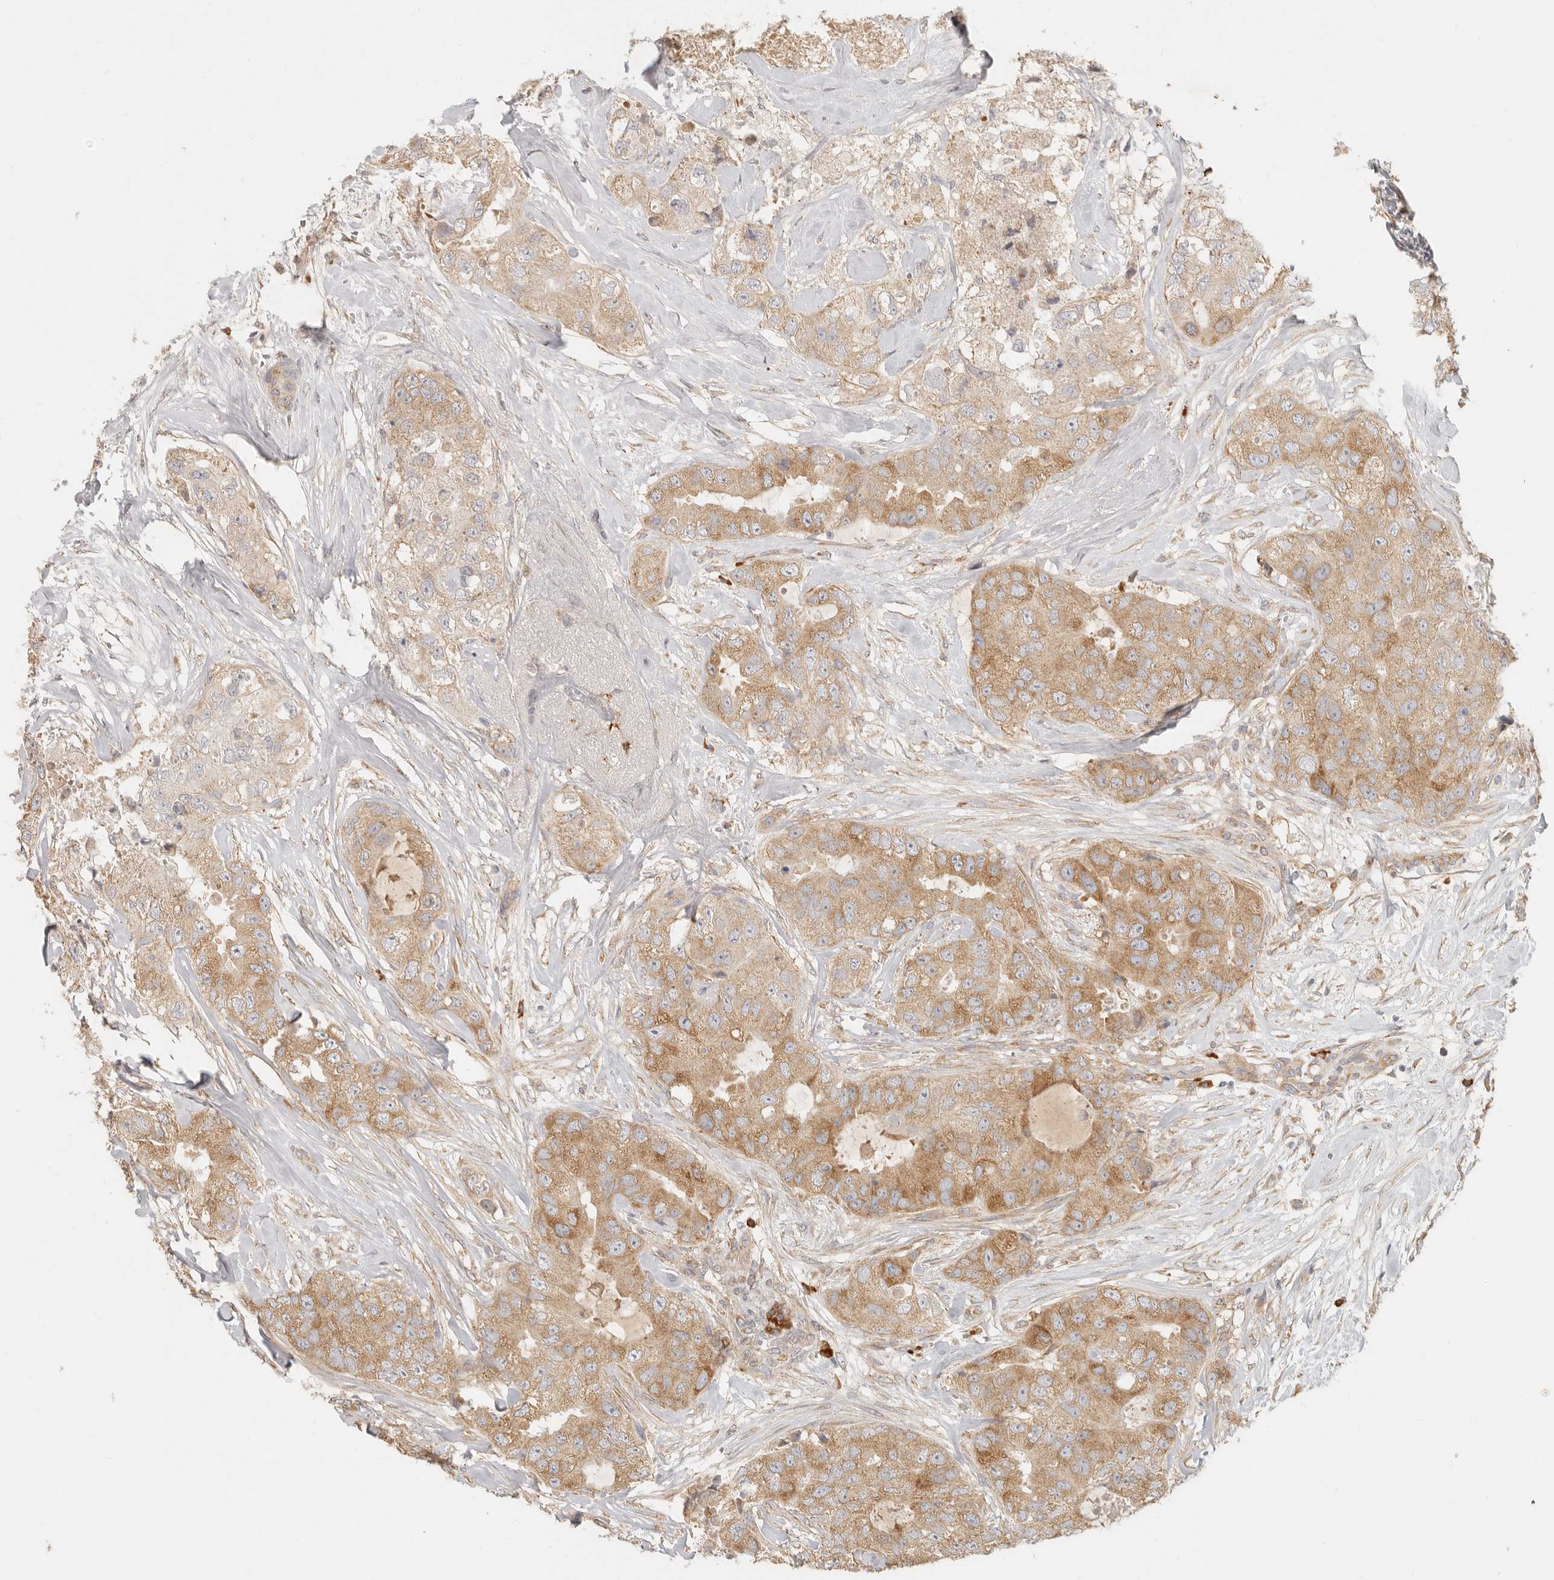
{"staining": {"intensity": "moderate", "quantity": ">75%", "location": "cytoplasmic/membranous"}, "tissue": "breast cancer", "cell_type": "Tumor cells", "image_type": "cancer", "snomed": [{"axis": "morphology", "description": "Duct carcinoma"}, {"axis": "topography", "description": "Breast"}], "caption": "Brown immunohistochemical staining in breast invasive ductal carcinoma reveals moderate cytoplasmic/membranous positivity in approximately >75% of tumor cells. (DAB IHC with brightfield microscopy, high magnification).", "gene": "PABPC4", "patient": {"sex": "female", "age": 62}}